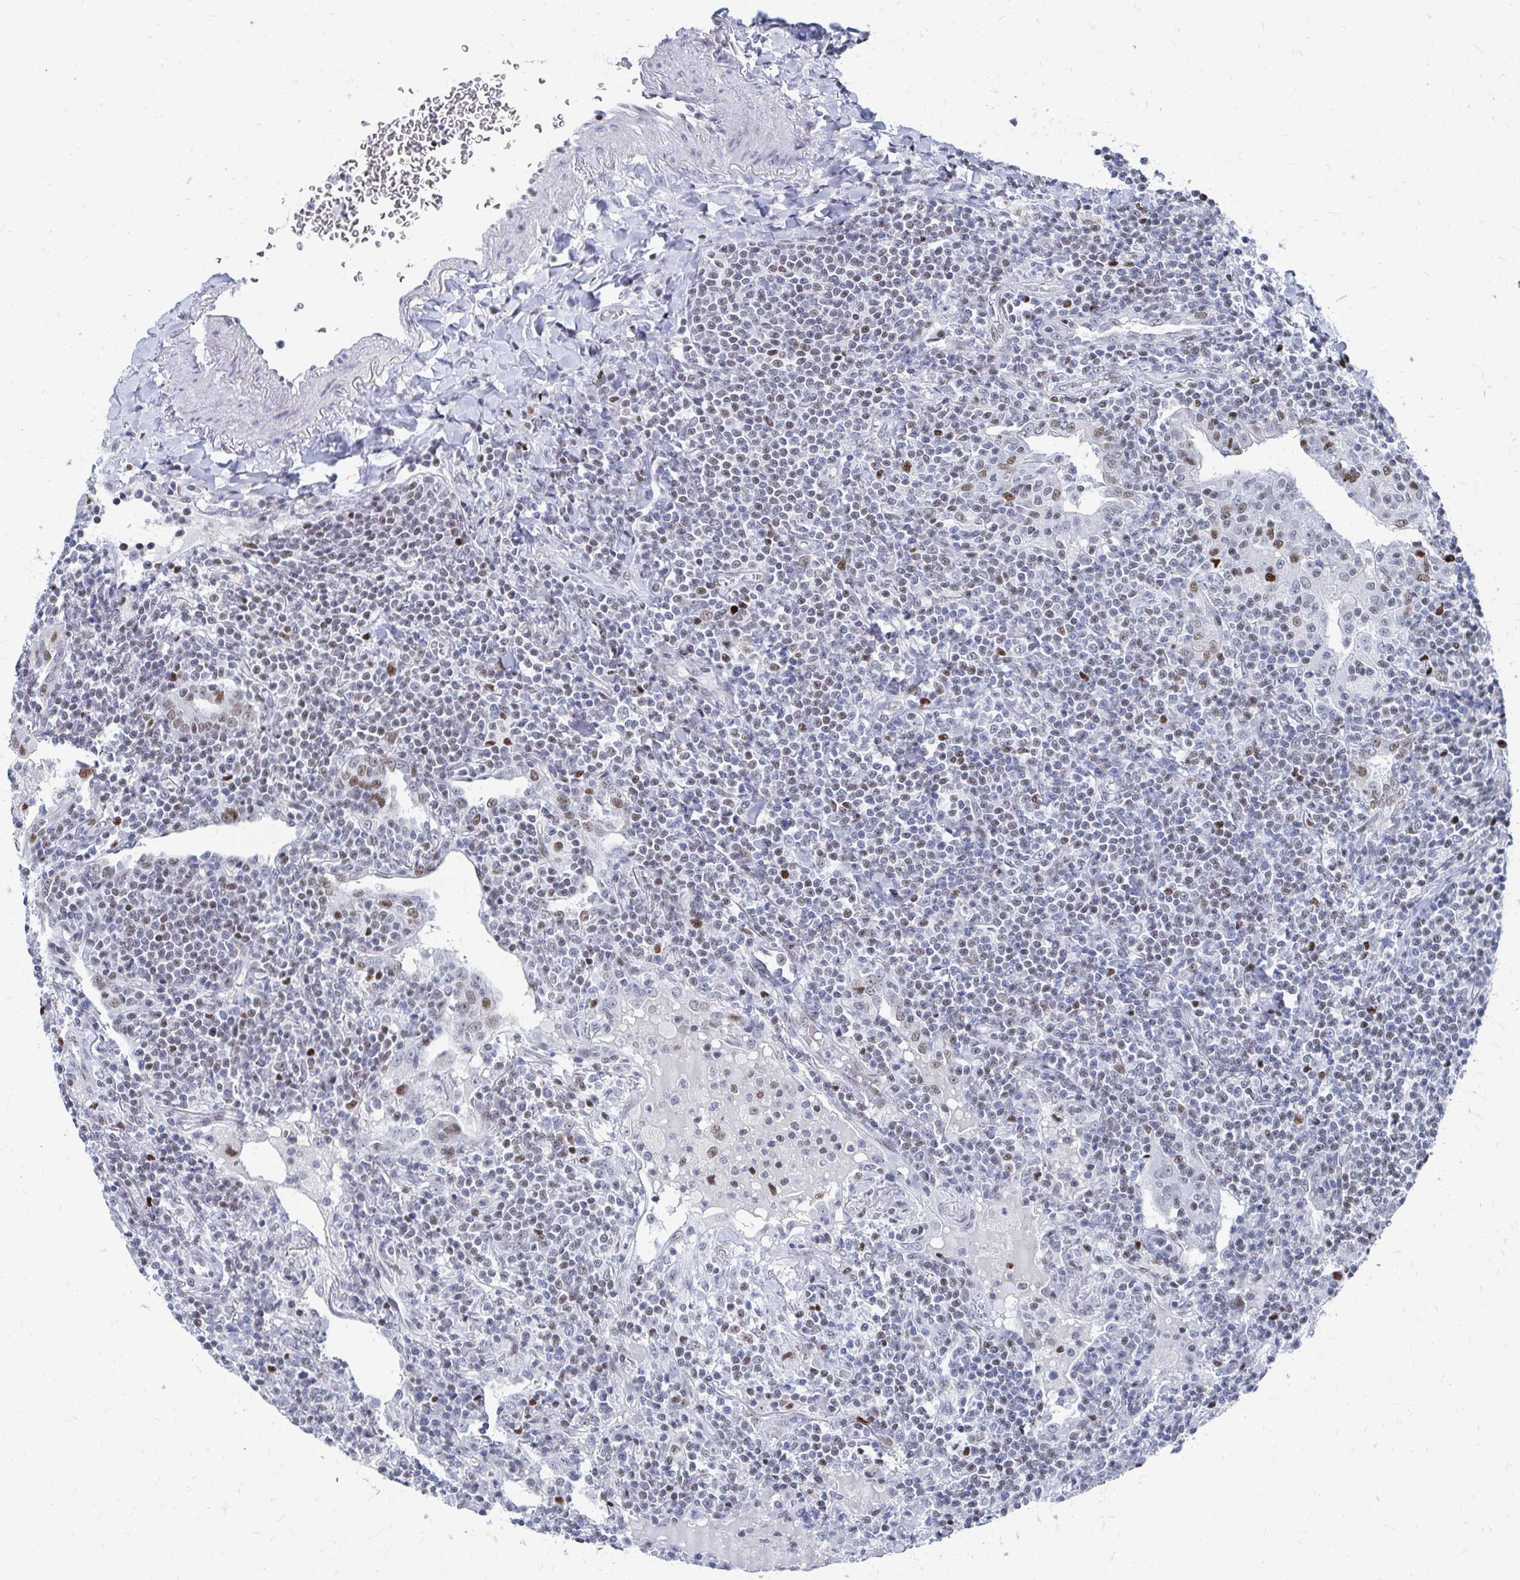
{"staining": {"intensity": "moderate", "quantity": "<25%", "location": "nuclear"}, "tissue": "lymphoma", "cell_type": "Tumor cells", "image_type": "cancer", "snomed": [{"axis": "morphology", "description": "Malignant lymphoma, non-Hodgkin's type, Low grade"}, {"axis": "topography", "description": "Lung"}], "caption": "This histopathology image exhibits immunohistochemistry staining of human lymphoma, with low moderate nuclear positivity in approximately <25% of tumor cells.", "gene": "CDIN1", "patient": {"sex": "female", "age": 71}}